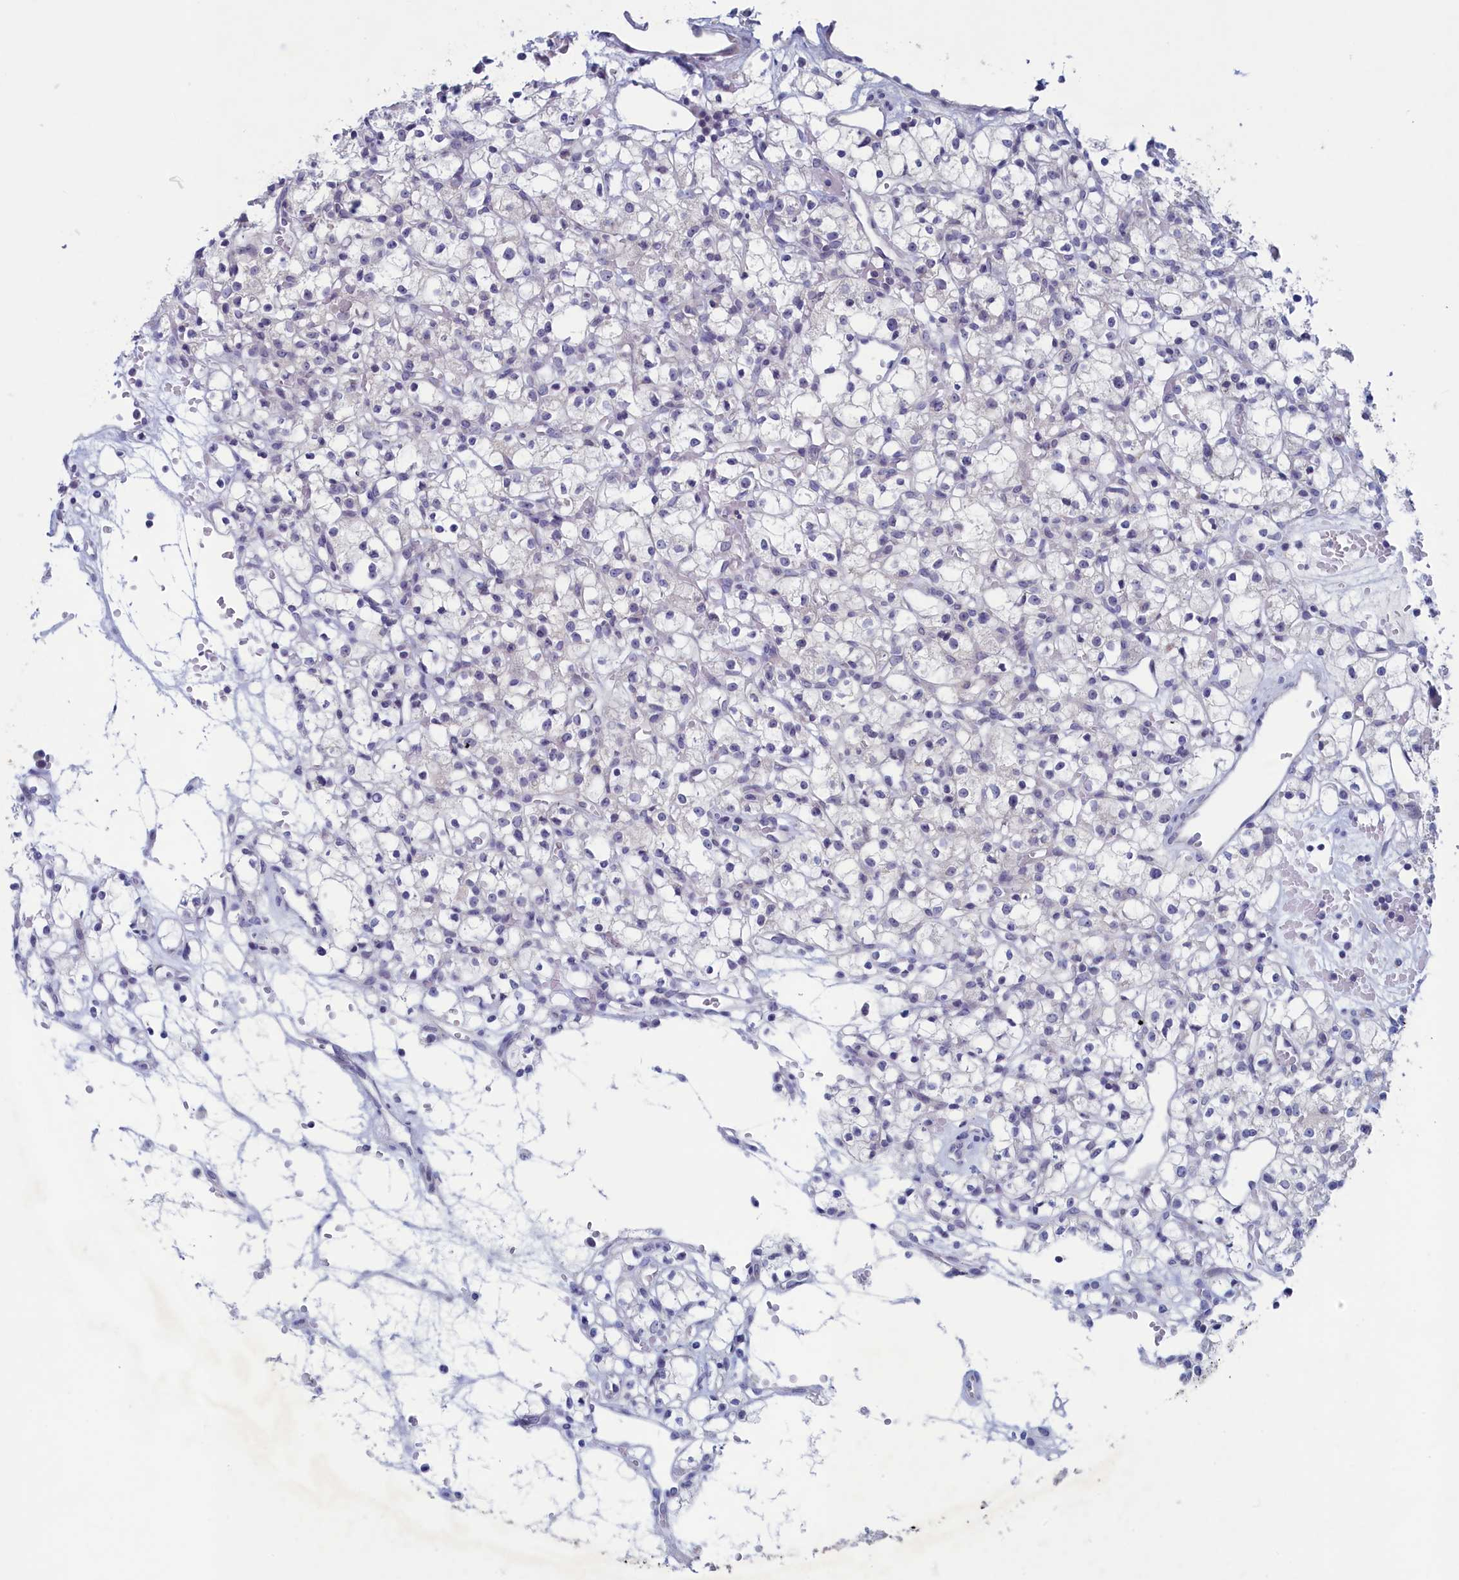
{"staining": {"intensity": "negative", "quantity": "none", "location": "none"}, "tissue": "renal cancer", "cell_type": "Tumor cells", "image_type": "cancer", "snomed": [{"axis": "morphology", "description": "Adenocarcinoma, NOS"}, {"axis": "topography", "description": "Kidney"}], "caption": "Tumor cells are negative for protein expression in human renal adenocarcinoma. (Stains: DAB immunohistochemistry with hematoxylin counter stain, Microscopy: brightfield microscopy at high magnification).", "gene": "WDR76", "patient": {"sex": "female", "age": 59}}